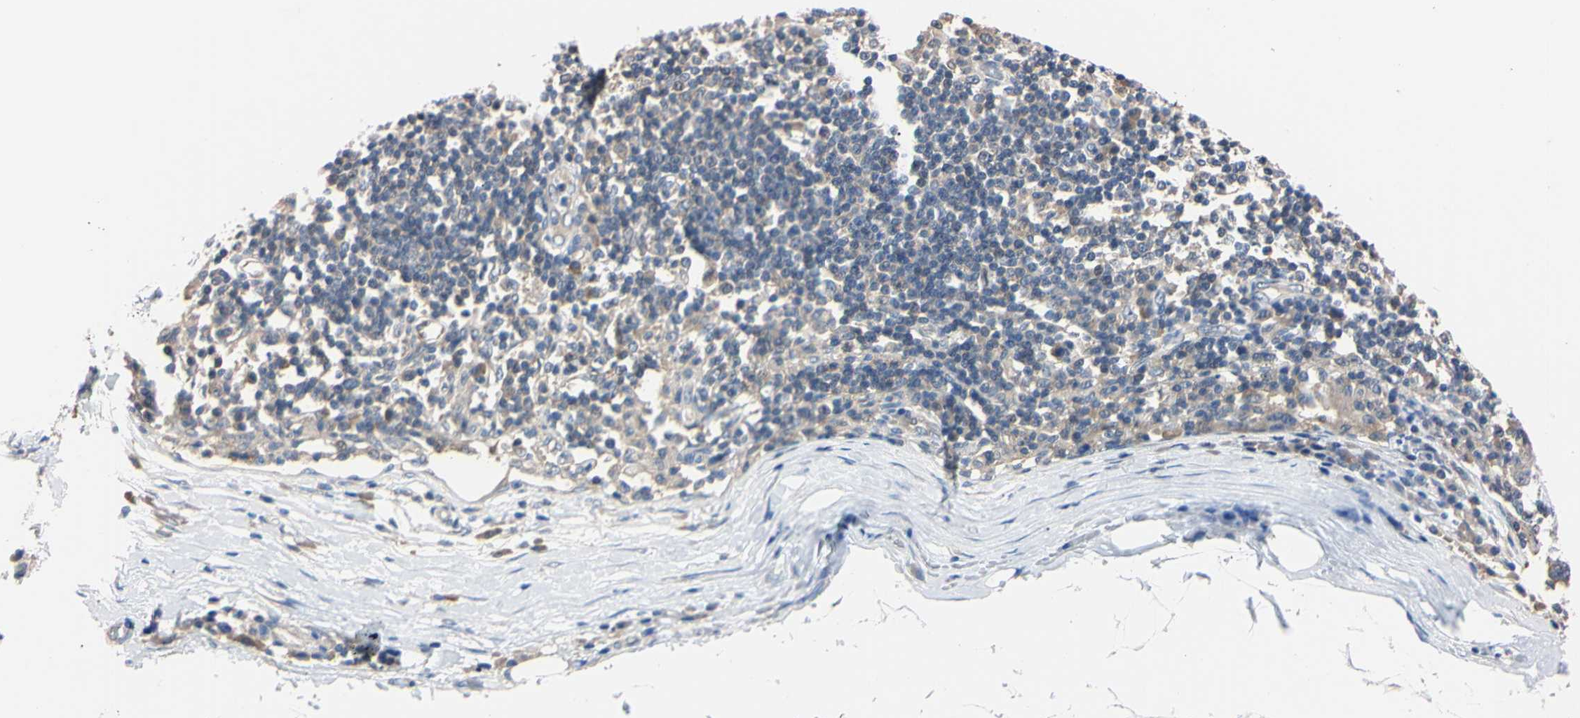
{"staining": {"intensity": "negative", "quantity": "none", "location": "none"}, "tissue": "adipose tissue", "cell_type": "Adipocytes", "image_type": "normal", "snomed": [{"axis": "morphology", "description": "Normal tissue, NOS"}, {"axis": "morphology", "description": "Adenocarcinoma, NOS"}, {"axis": "topography", "description": "Esophagus"}], "caption": "Protein analysis of benign adipose tissue reveals no significant positivity in adipocytes. (Stains: DAB immunohistochemistry (IHC) with hematoxylin counter stain, Microscopy: brightfield microscopy at high magnification).", "gene": "RARS1", "patient": {"sex": "male", "age": 62}}